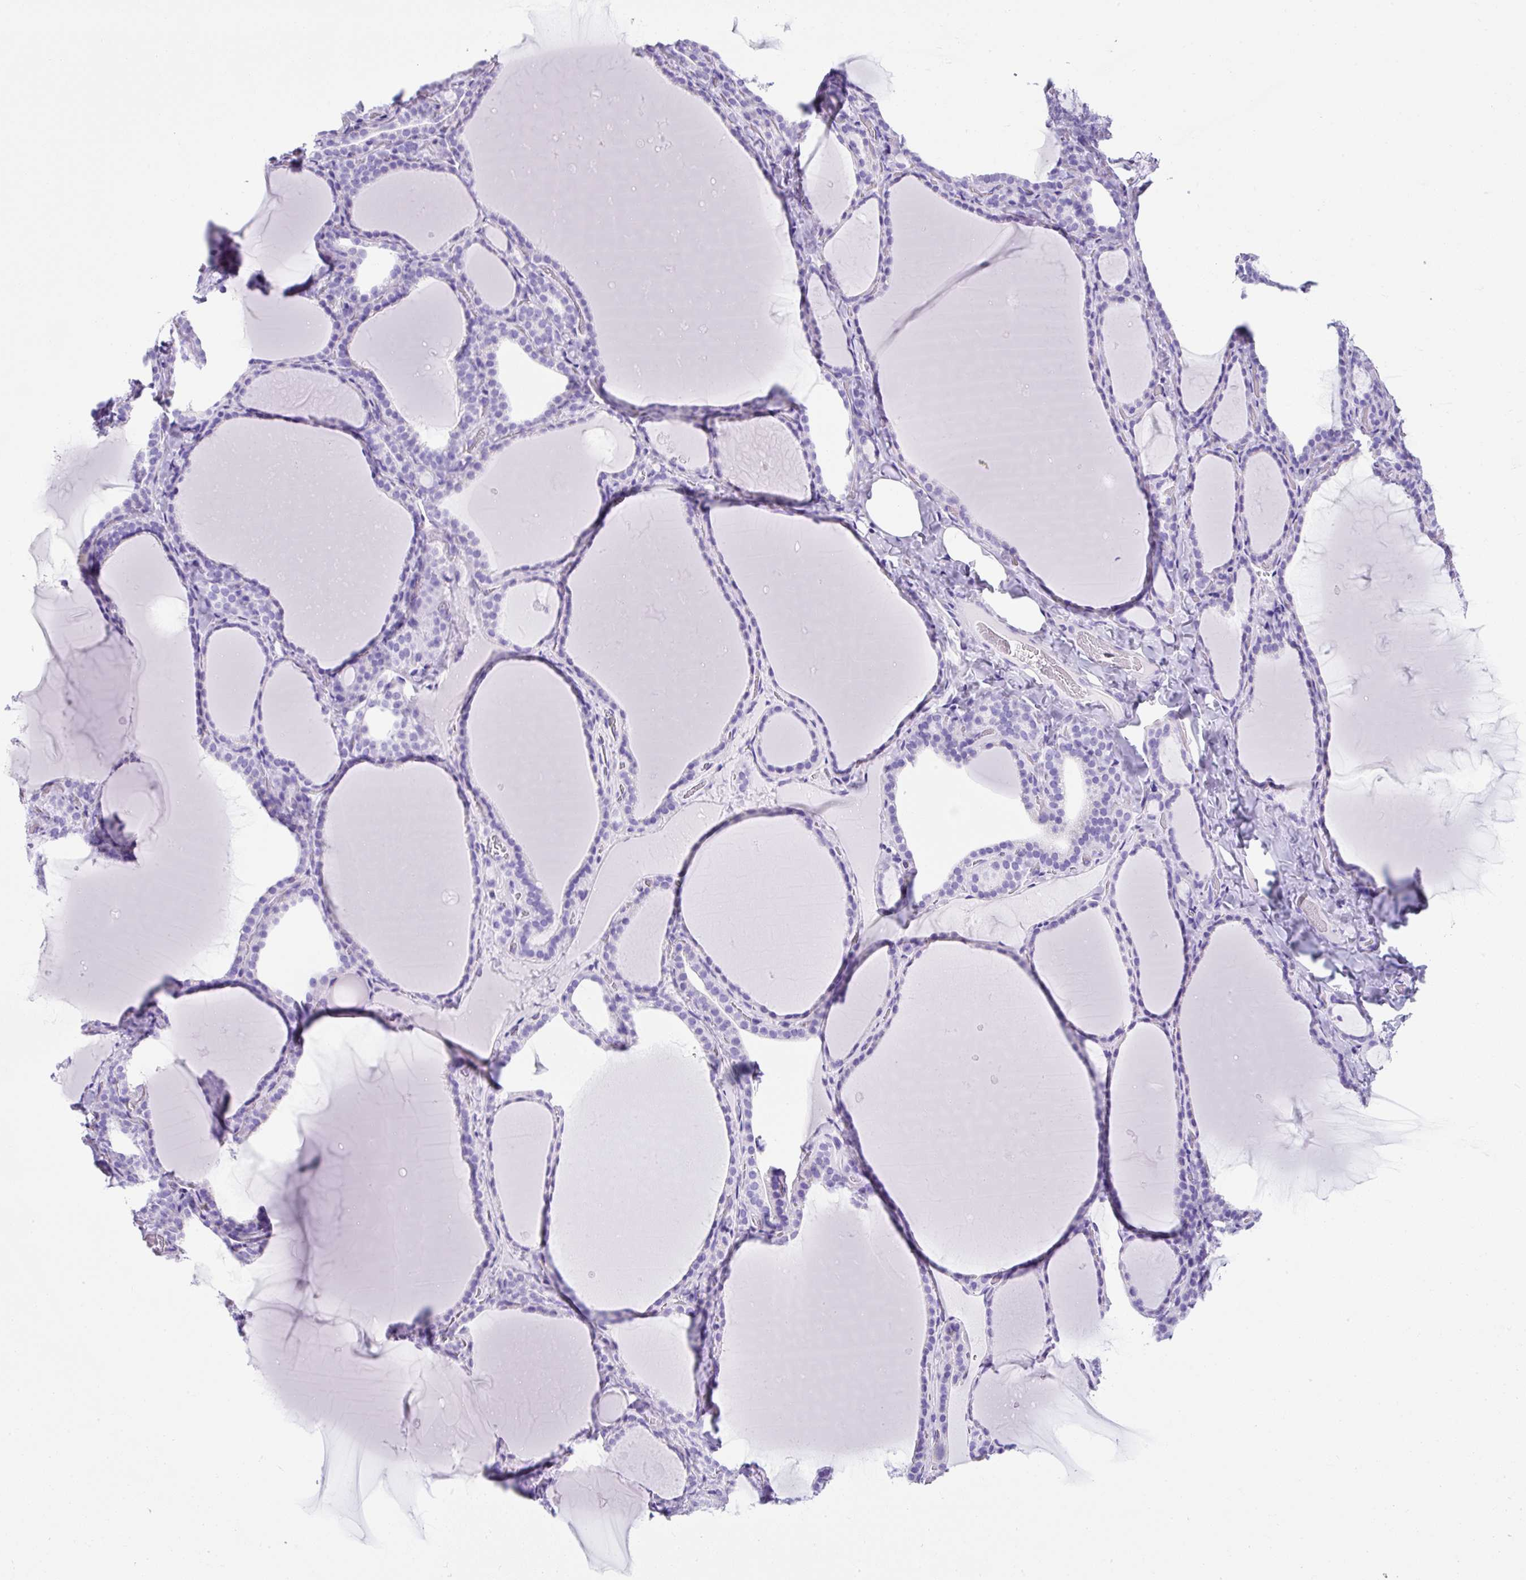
{"staining": {"intensity": "negative", "quantity": "none", "location": "none"}, "tissue": "thyroid gland", "cell_type": "Glandular cells", "image_type": "normal", "snomed": [{"axis": "morphology", "description": "Normal tissue, NOS"}, {"axis": "topography", "description": "Thyroid gland"}], "caption": "Immunohistochemical staining of benign thyroid gland demonstrates no significant expression in glandular cells. Brightfield microscopy of IHC stained with DAB (brown) and hematoxylin (blue), captured at high magnification.", "gene": "KRT12", "patient": {"sex": "female", "age": 22}}